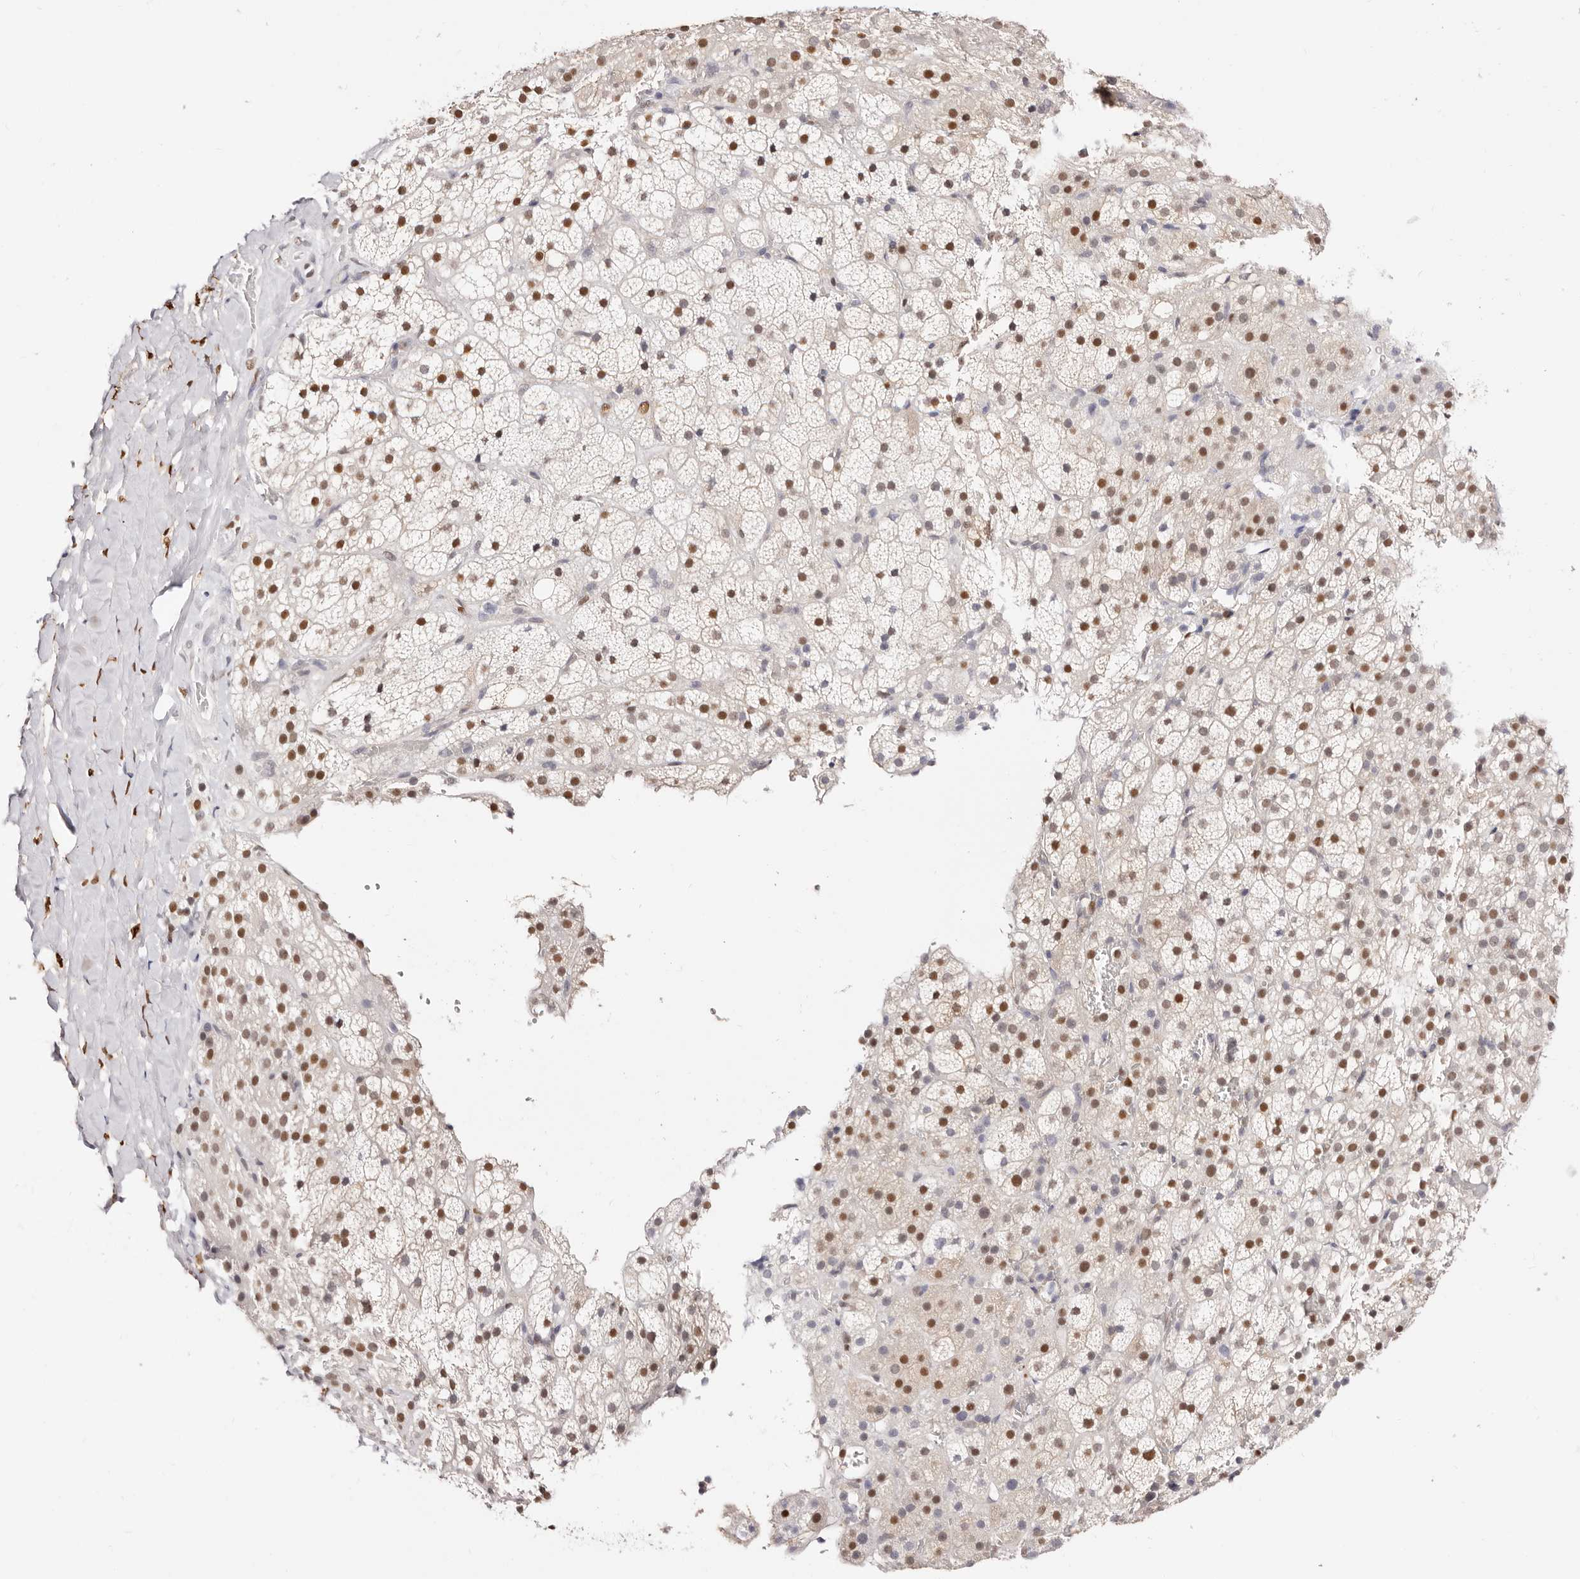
{"staining": {"intensity": "moderate", "quantity": ">75%", "location": "nuclear"}, "tissue": "adrenal gland", "cell_type": "Glandular cells", "image_type": "normal", "snomed": [{"axis": "morphology", "description": "Normal tissue, NOS"}, {"axis": "topography", "description": "Adrenal gland"}], "caption": "Immunohistochemical staining of benign adrenal gland reveals >75% levels of moderate nuclear protein expression in approximately >75% of glandular cells.", "gene": "TKT", "patient": {"sex": "female", "age": 59}}